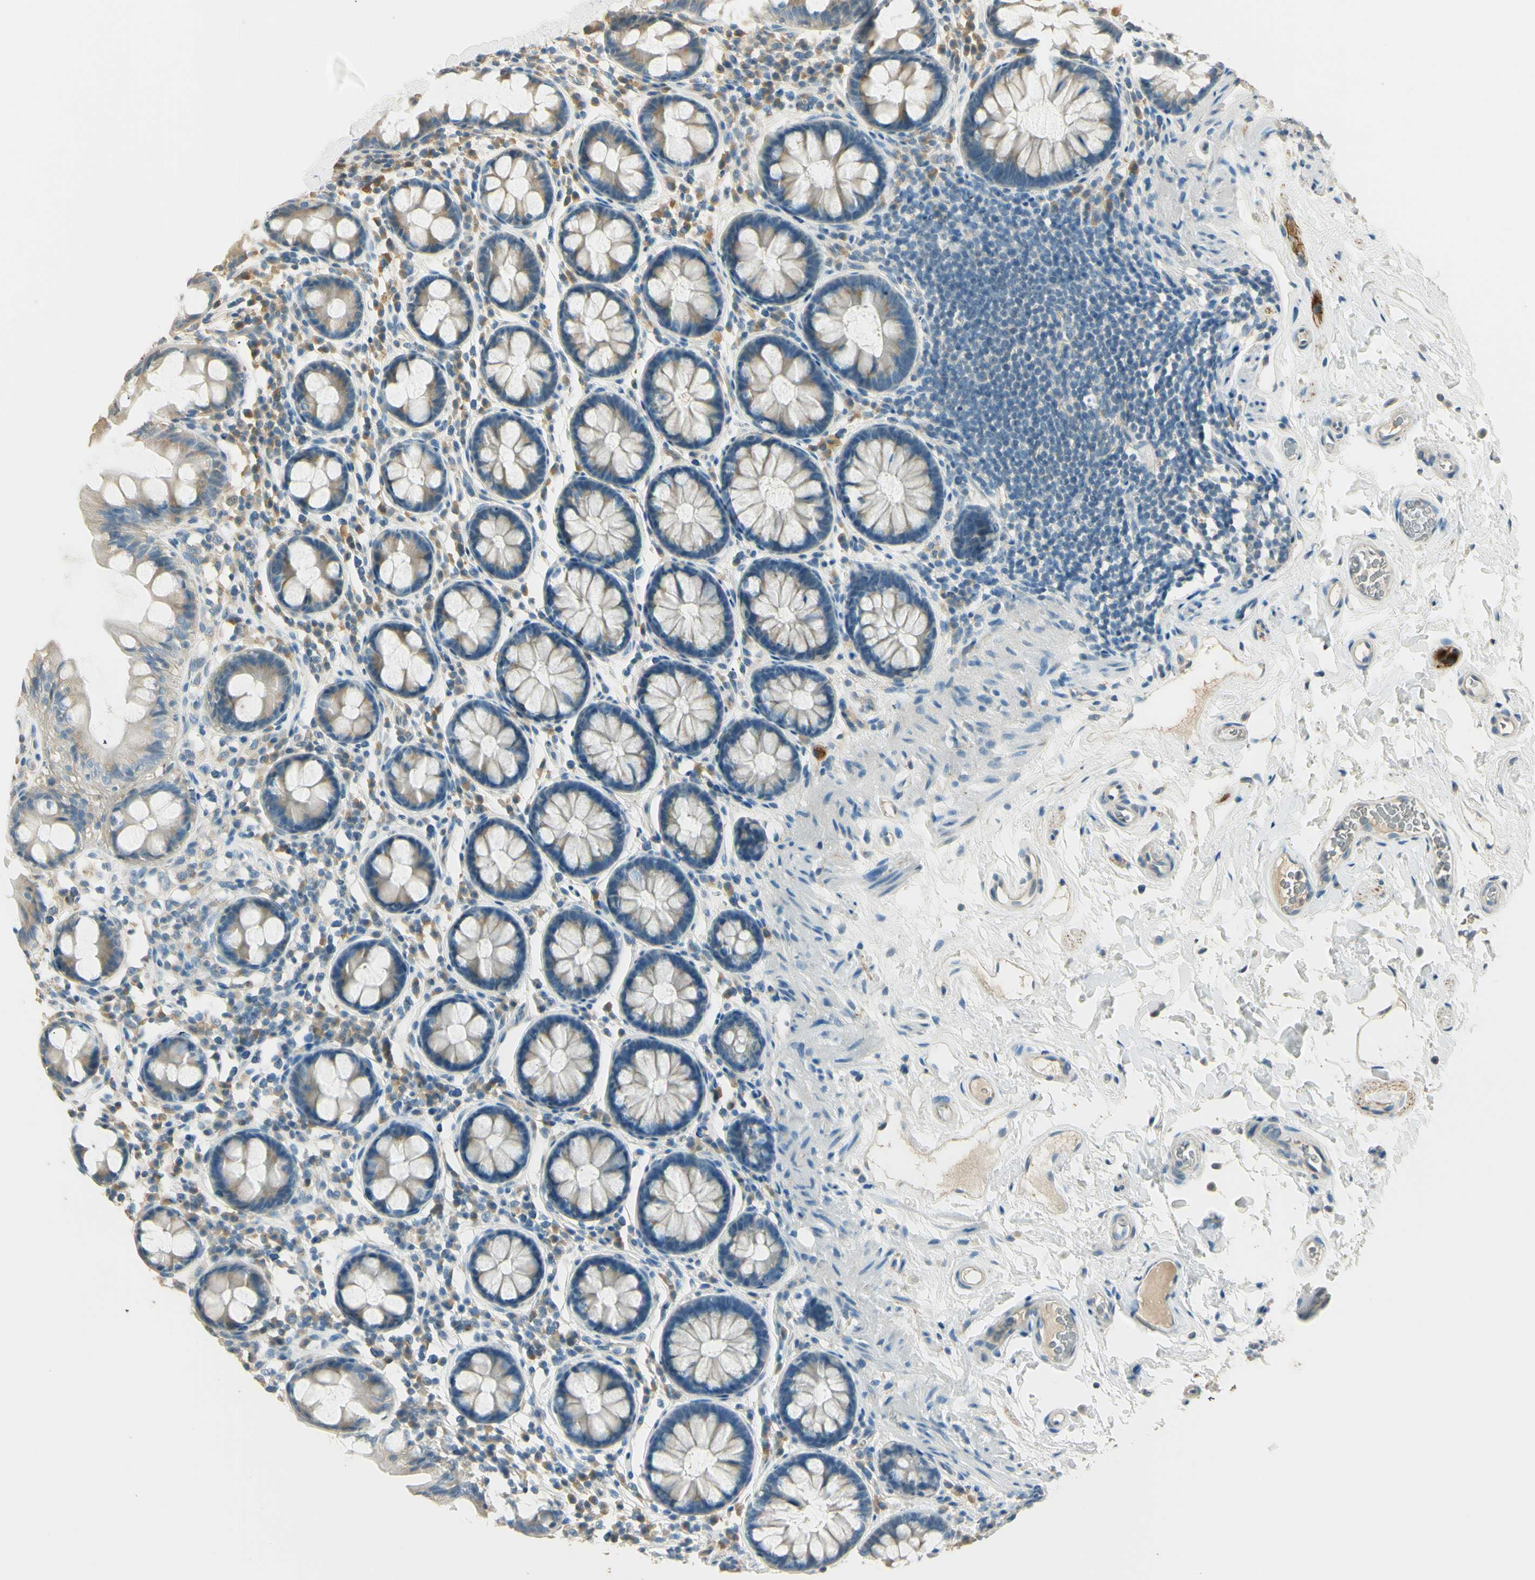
{"staining": {"intensity": "weak", "quantity": "25%-75%", "location": "cytoplasmic/membranous"}, "tissue": "colon", "cell_type": "Endothelial cells", "image_type": "normal", "snomed": [{"axis": "morphology", "description": "Normal tissue, NOS"}, {"axis": "topography", "description": "Colon"}], "caption": "Protein staining by IHC reveals weak cytoplasmic/membranous expression in approximately 25%-75% of endothelial cells in unremarkable colon. The staining was performed using DAB (3,3'-diaminobenzidine) to visualize the protein expression in brown, while the nuclei were stained in blue with hematoxylin (Magnification: 20x).", "gene": "UXS1", "patient": {"sex": "female", "age": 80}}